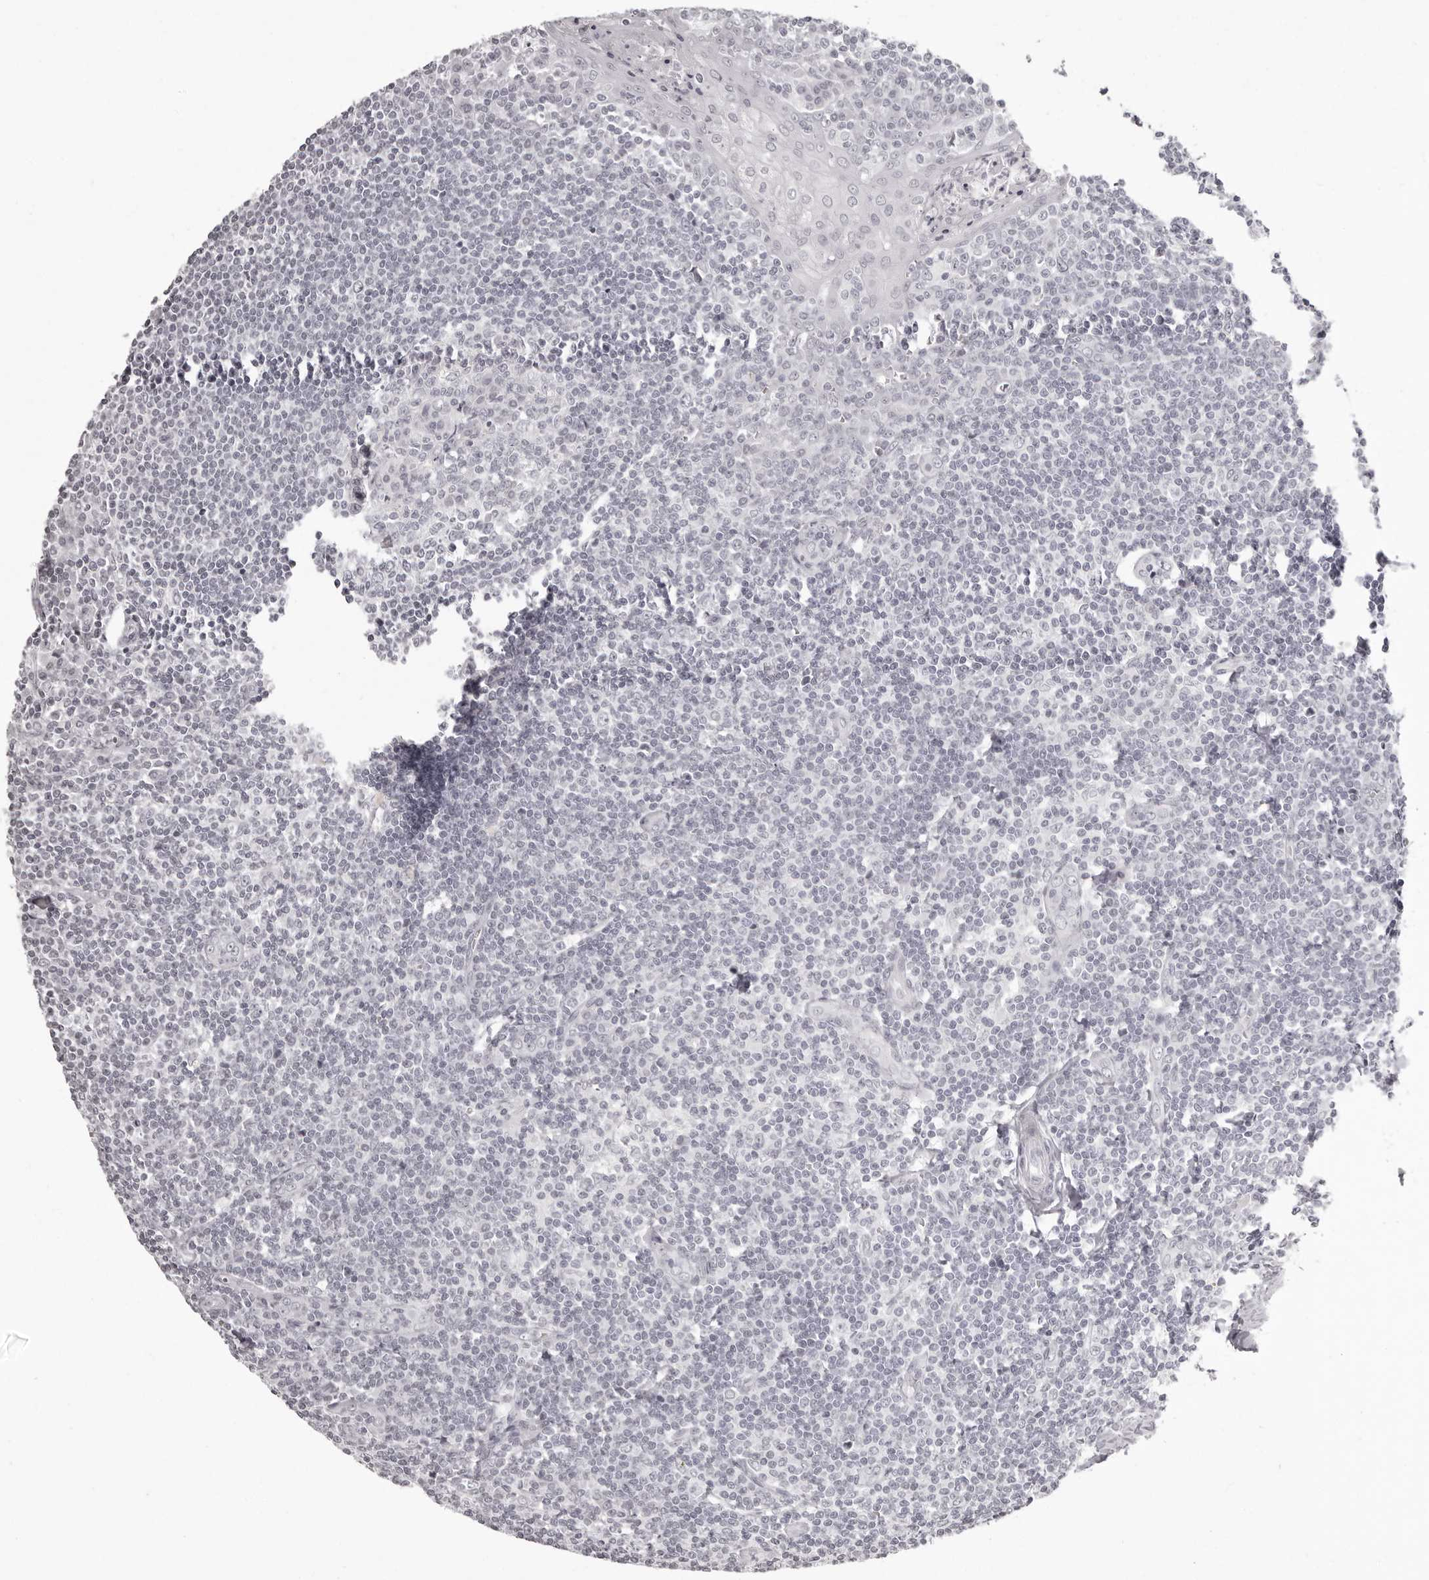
{"staining": {"intensity": "negative", "quantity": "none", "location": "none"}, "tissue": "tonsil", "cell_type": "Germinal center cells", "image_type": "normal", "snomed": [{"axis": "morphology", "description": "Normal tissue, NOS"}, {"axis": "topography", "description": "Tonsil"}], "caption": "Image shows no significant protein expression in germinal center cells of normal tonsil.", "gene": "C8orf74", "patient": {"sex": "male", "age": 27}}